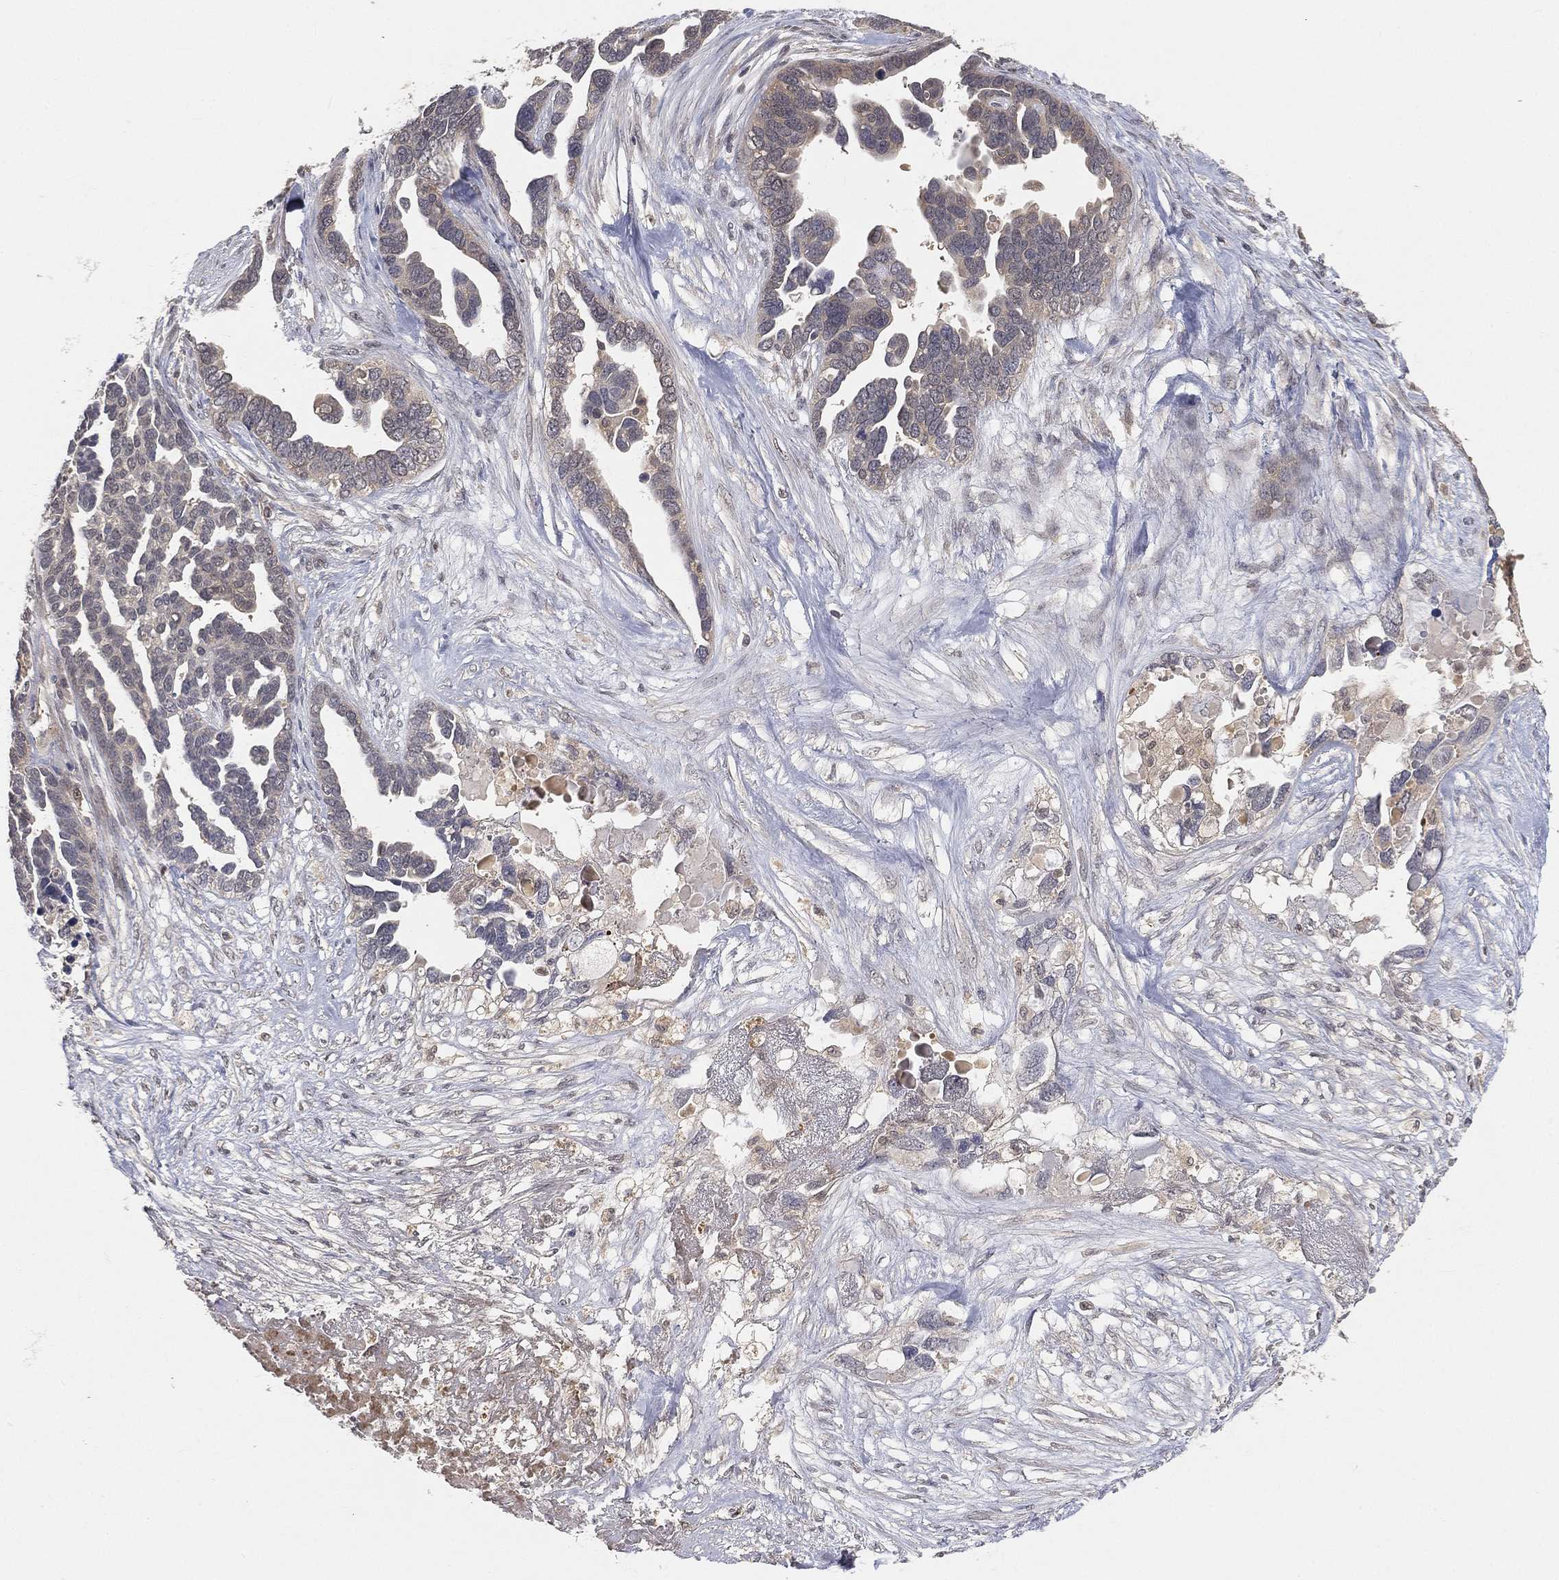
{"staining": {"intensity": "negative", "quantity": "none", "location": "none"}, "tissue": "ovarian cancer", "cell_type": "Tumor cells", "image_type": "cancer", "snomed": [{"axis": "morphology", "description": "Cystadenocarcinoma, serous, NOS"}, {"axis": "topography", "description": "Ovary"}], "caption": "The immunohistochemistry photomicrograph has no significant expression in tumor cells of serous cystadenocarcinoma (ovarian) tissue.", "gene": "MAPK1", "patient": {"sex": "female", "age": 54}}